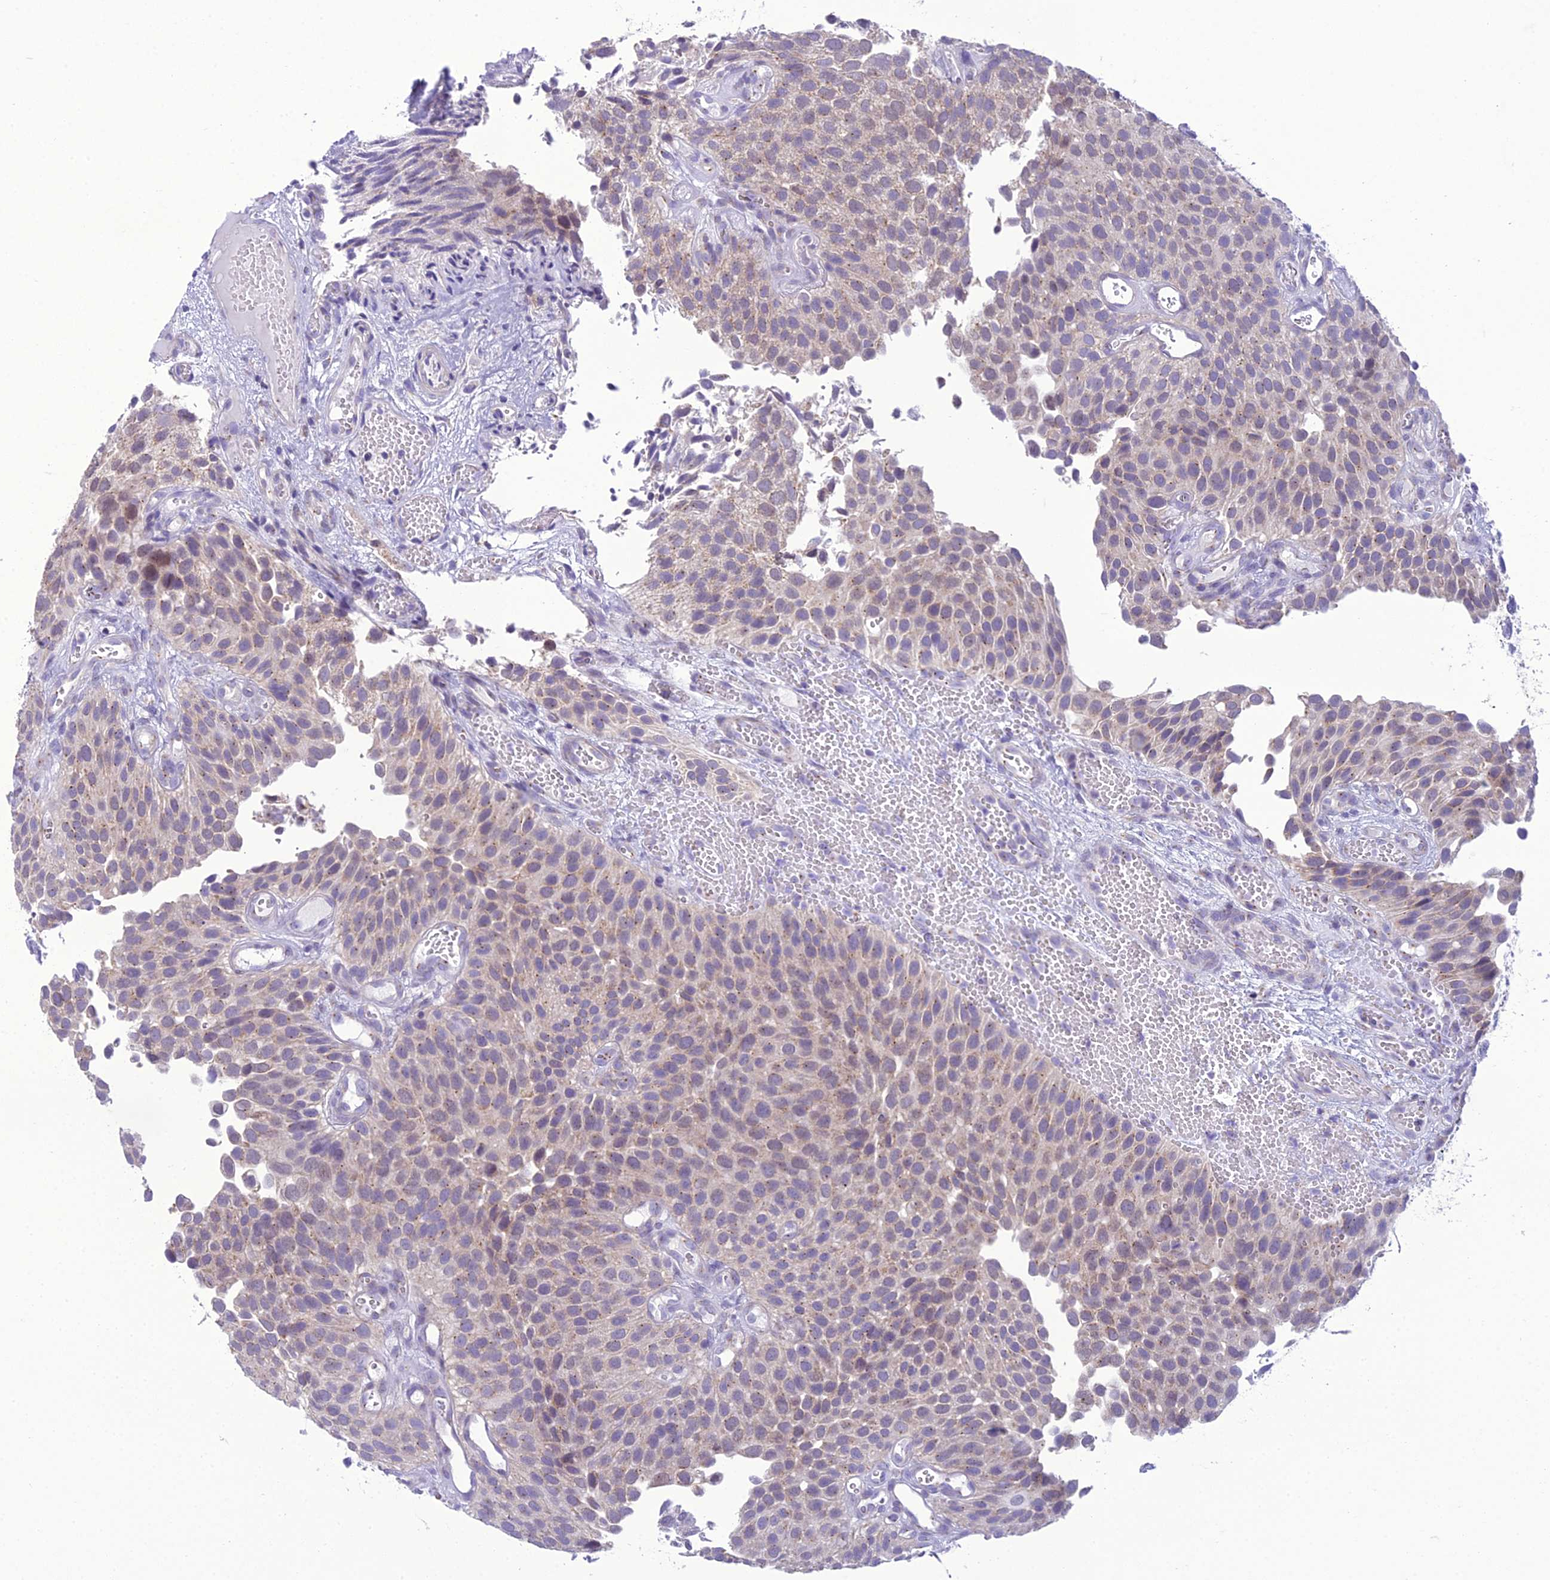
{"staining": {"intensity": "weak", "quantity": "25%-75%", "location": "cytoplasmic/membranous"}, "tissue": "urothelial cancer", "cell_type": "Tumor cells", "image_type": "cancer", "snomed": [{"axis": "morphology", "description": "Urothelial carcinoma, Low grade"}, {"axis": "topography", "description": "Urinary bladder"}], "caption": "Urothelial cancer stained with a brown dye demonstrates weak cytoplasmic/membranous positive expression in about 25%-75% of tumor cells.", "gene": "B9D2", "patient": {"sex": "male", "age": 89}}